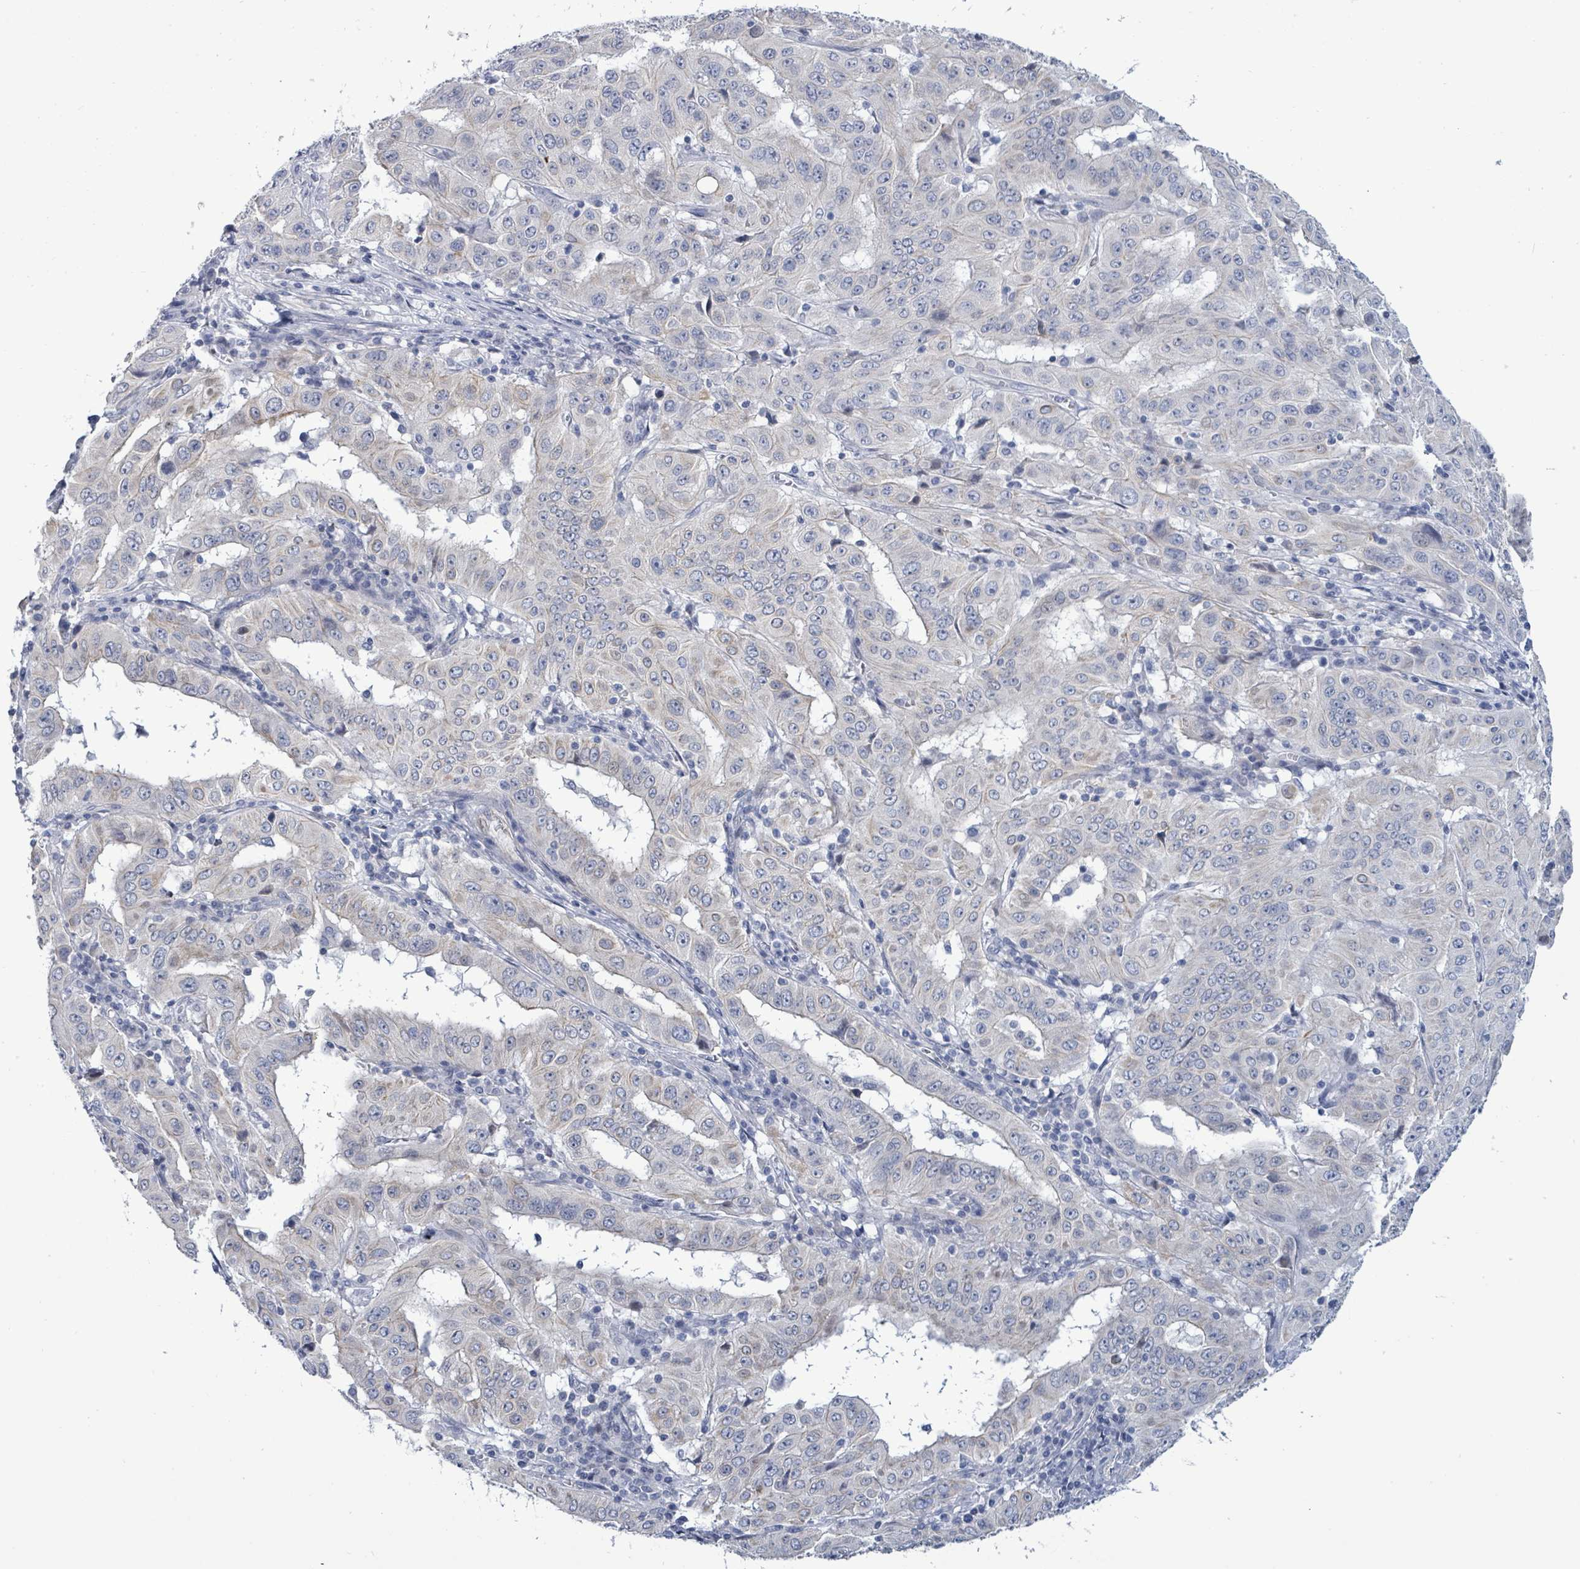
{"staining": {"intensity": "negative", "quantity": "none", "location": "none"}, "tissue": "pancreatic cancer", "cell_type": "Tumor cells", "image_type": "cancer", "snomed": [{"axis": "morphology", "description": "Adenocarcinoma, NOS"}, {"axis": "topography", "description": "Pancreas"}], "caption": "Image shows no significant protein staining in tumor cells of pancreatic cancer (adenocarcinoma). (DAB (3,3'-diaminobenzidine) IHC, high magnification).", "gene": "NTN3", "patient": {"sex": "male", "age": 63}}